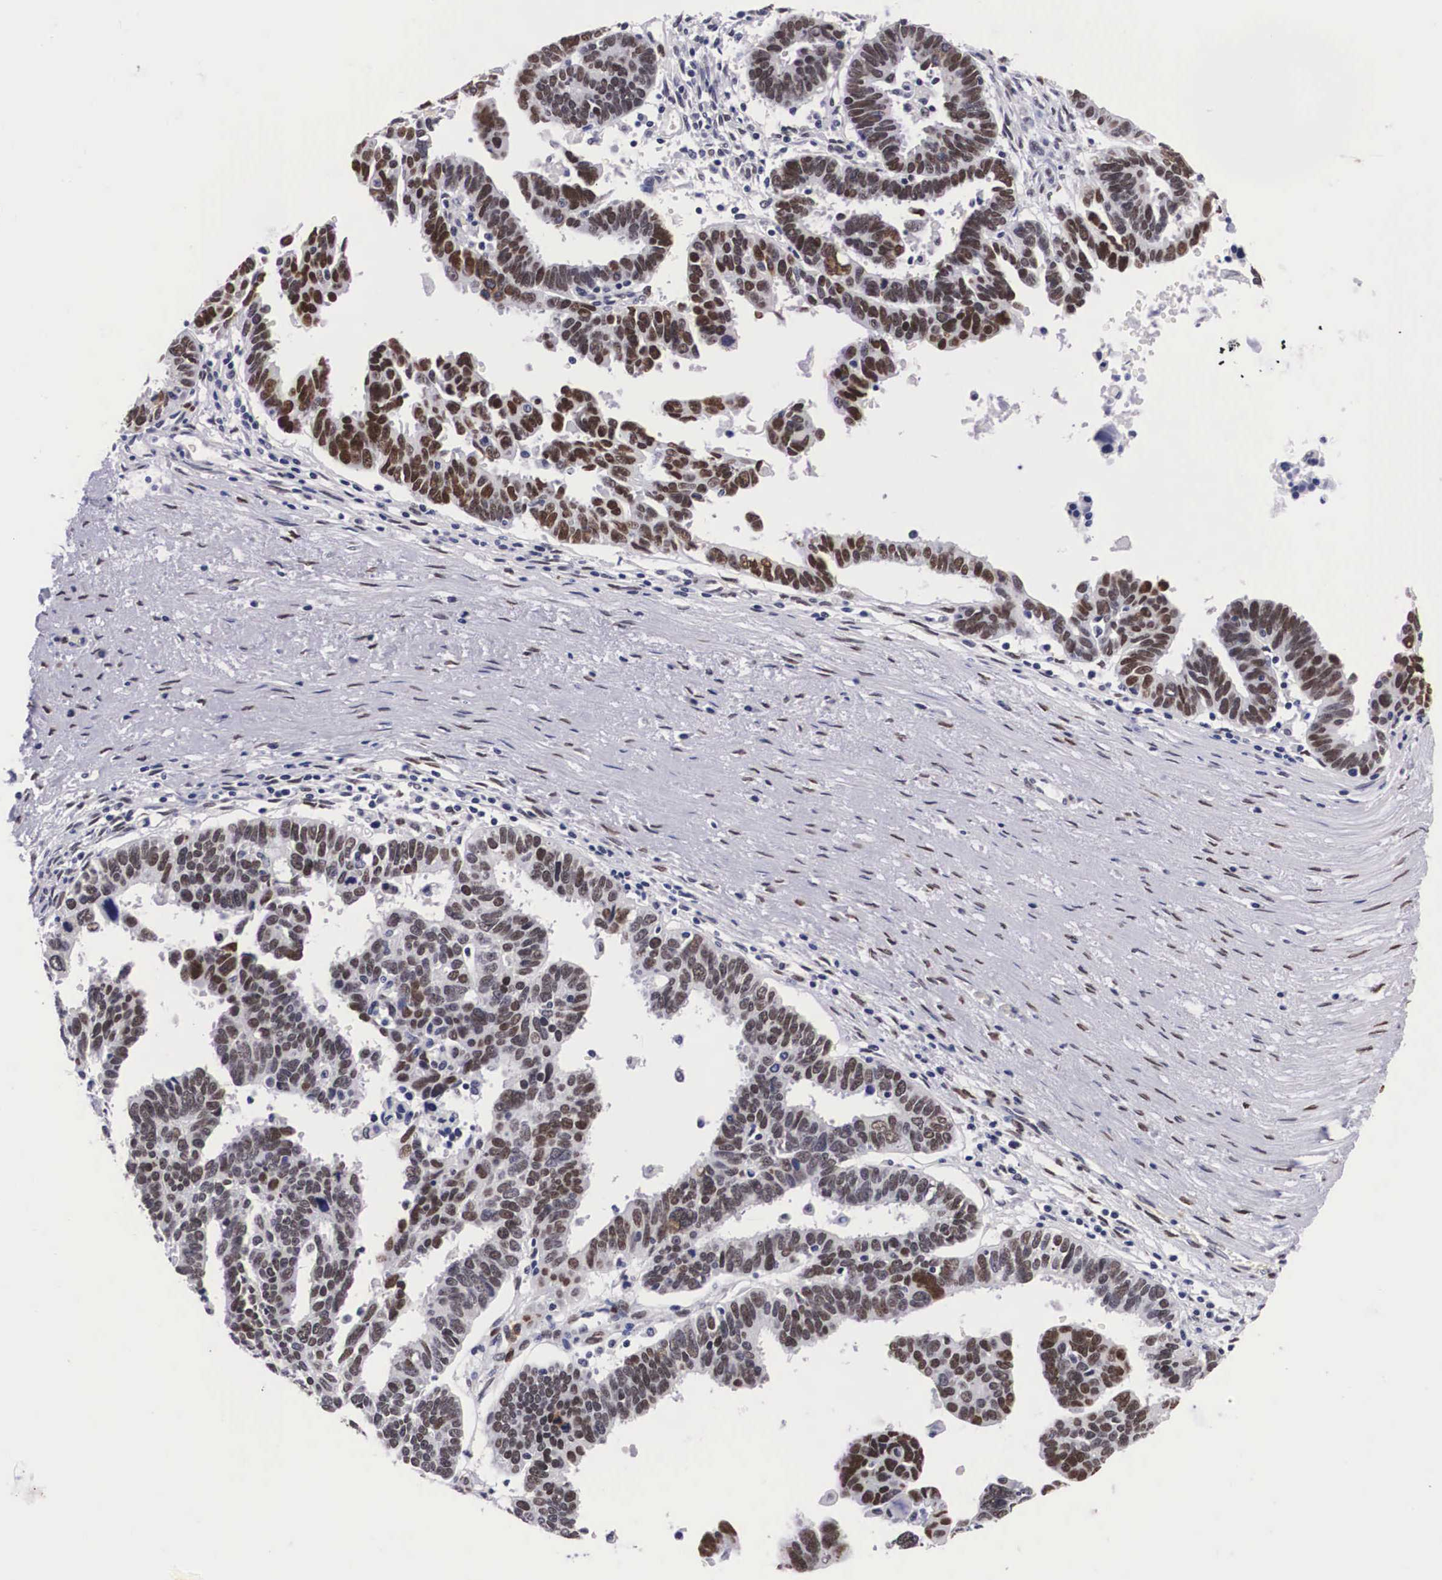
{"staining": {"intensity": "moderate", "quantity": "25%-75%", "location": "nuclear"}, "tissue": "ovarian cancer", "cell_type": "Tumor cells", "image_type": "cancer", "snomed": [{"axis": "morphology", "description": "Carcinoma, endometroid"}, {"axis": "morphology", "description": "Cystadenocarcinoma, serous, NOS"}, {"axis": "topography", "description": "Ovary"}], "caption": "Ovarian cancer (endometroid carcinoma) stained for a protein displays moderate nuclear positivity in tumor cells.", "gene": "KHDRBS3", "patient": {"sex": "female", "age": 45}}